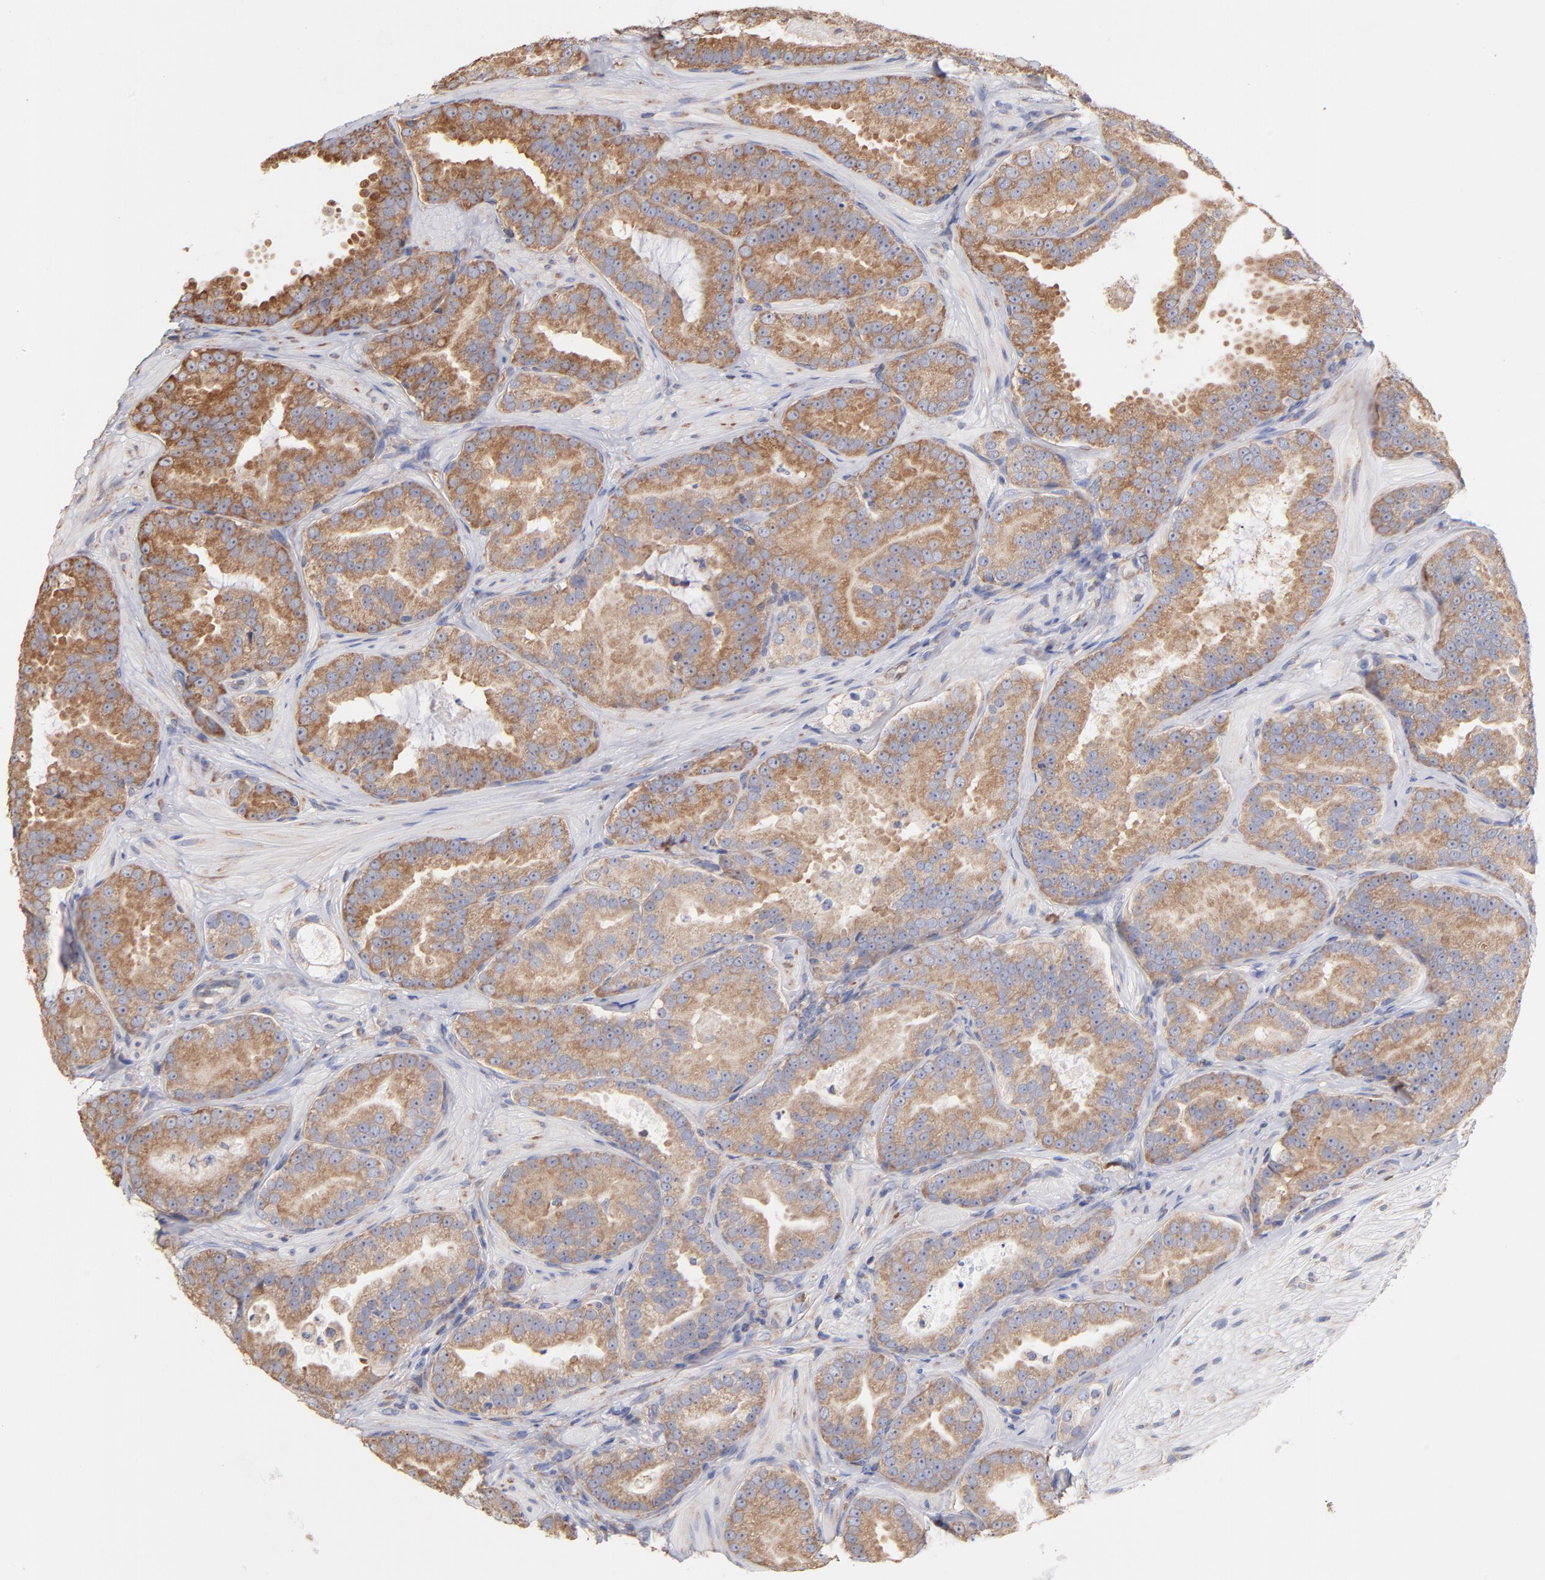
{"staining": {"intensity": "moderate", "quantity": ">75%", "location": "cytoplasmic/membranous"}, "tissue": "prostate cancer", "cell_type": "Tumor cells", "image_type": "cancer", "snomed": [{"axis": "morphology", "description": "Adenocarcinoma, Low grade"}, {"axis": "topography", "description": "Prostate"}], "caption": "Brown immunohistochemical staining in human prostate adenocarcinoma (low-grade) demonstrates moderate cytoplasmic/membranous positivity in about >75% of tumor cells.", "gene": "RPL9", "patient": {"sex": "male", "age": 59}}